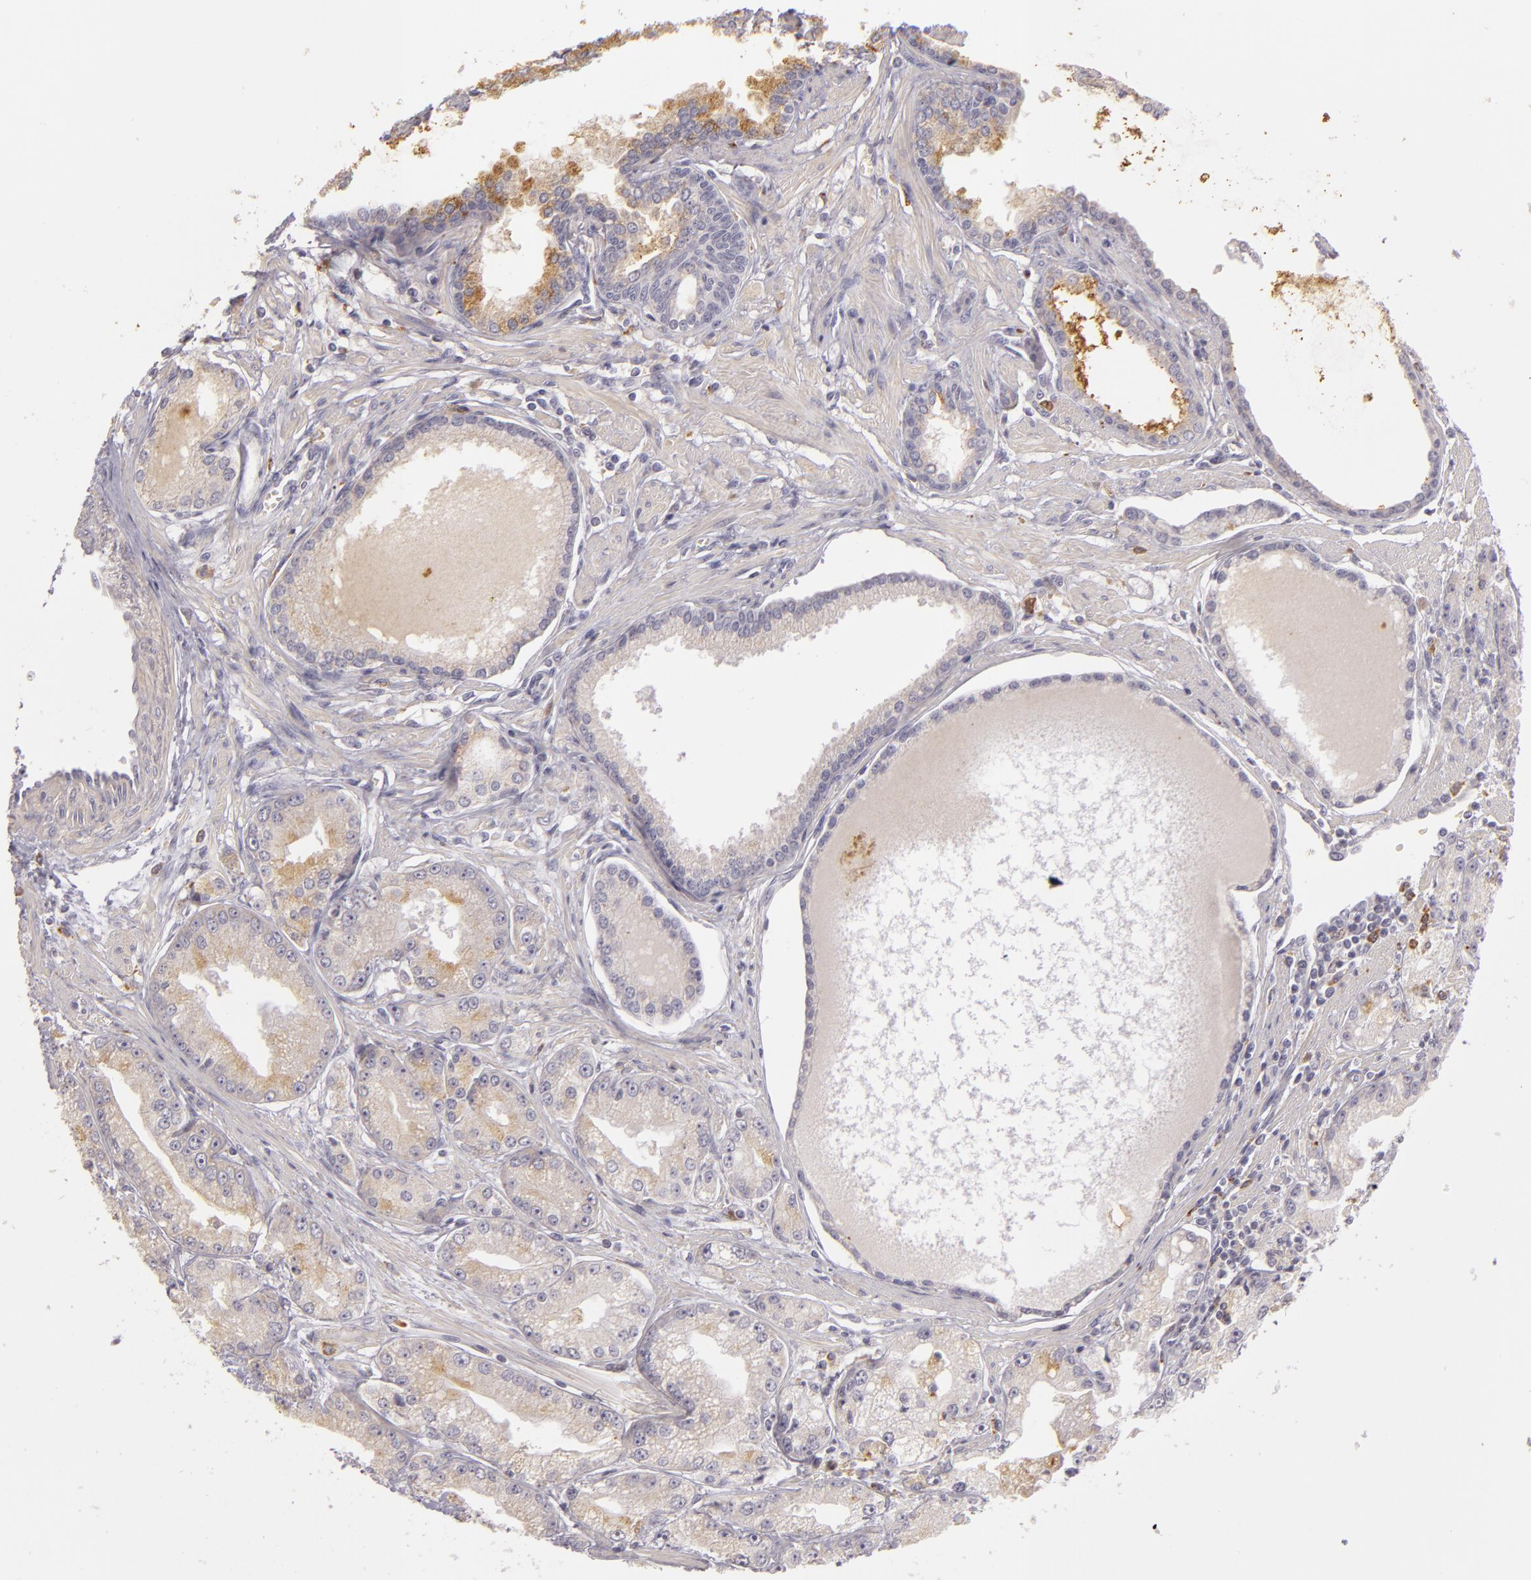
{"staining": {"intensity": "moderate", "quantity": "25%-75%", "location": "cytoplasmic/membranous"}, "tissue": "prostate cancer", "cell_type": "Tumor cells", "image_type": "cancer", "snomed": [{"axis": "morphology", "description": "Adenocarcinoma, Medium grade"}, {"axis": "topography", "description": "Prostate"}], "caption": "Prostate cancer (adenocarcinoma (medium-grade)) stained for a protein exhibits moderate cytoplasmic/membranous positivity in tumor cells.", "gene": "TLR8", "patient": {"sex": "male", "age": 72}}